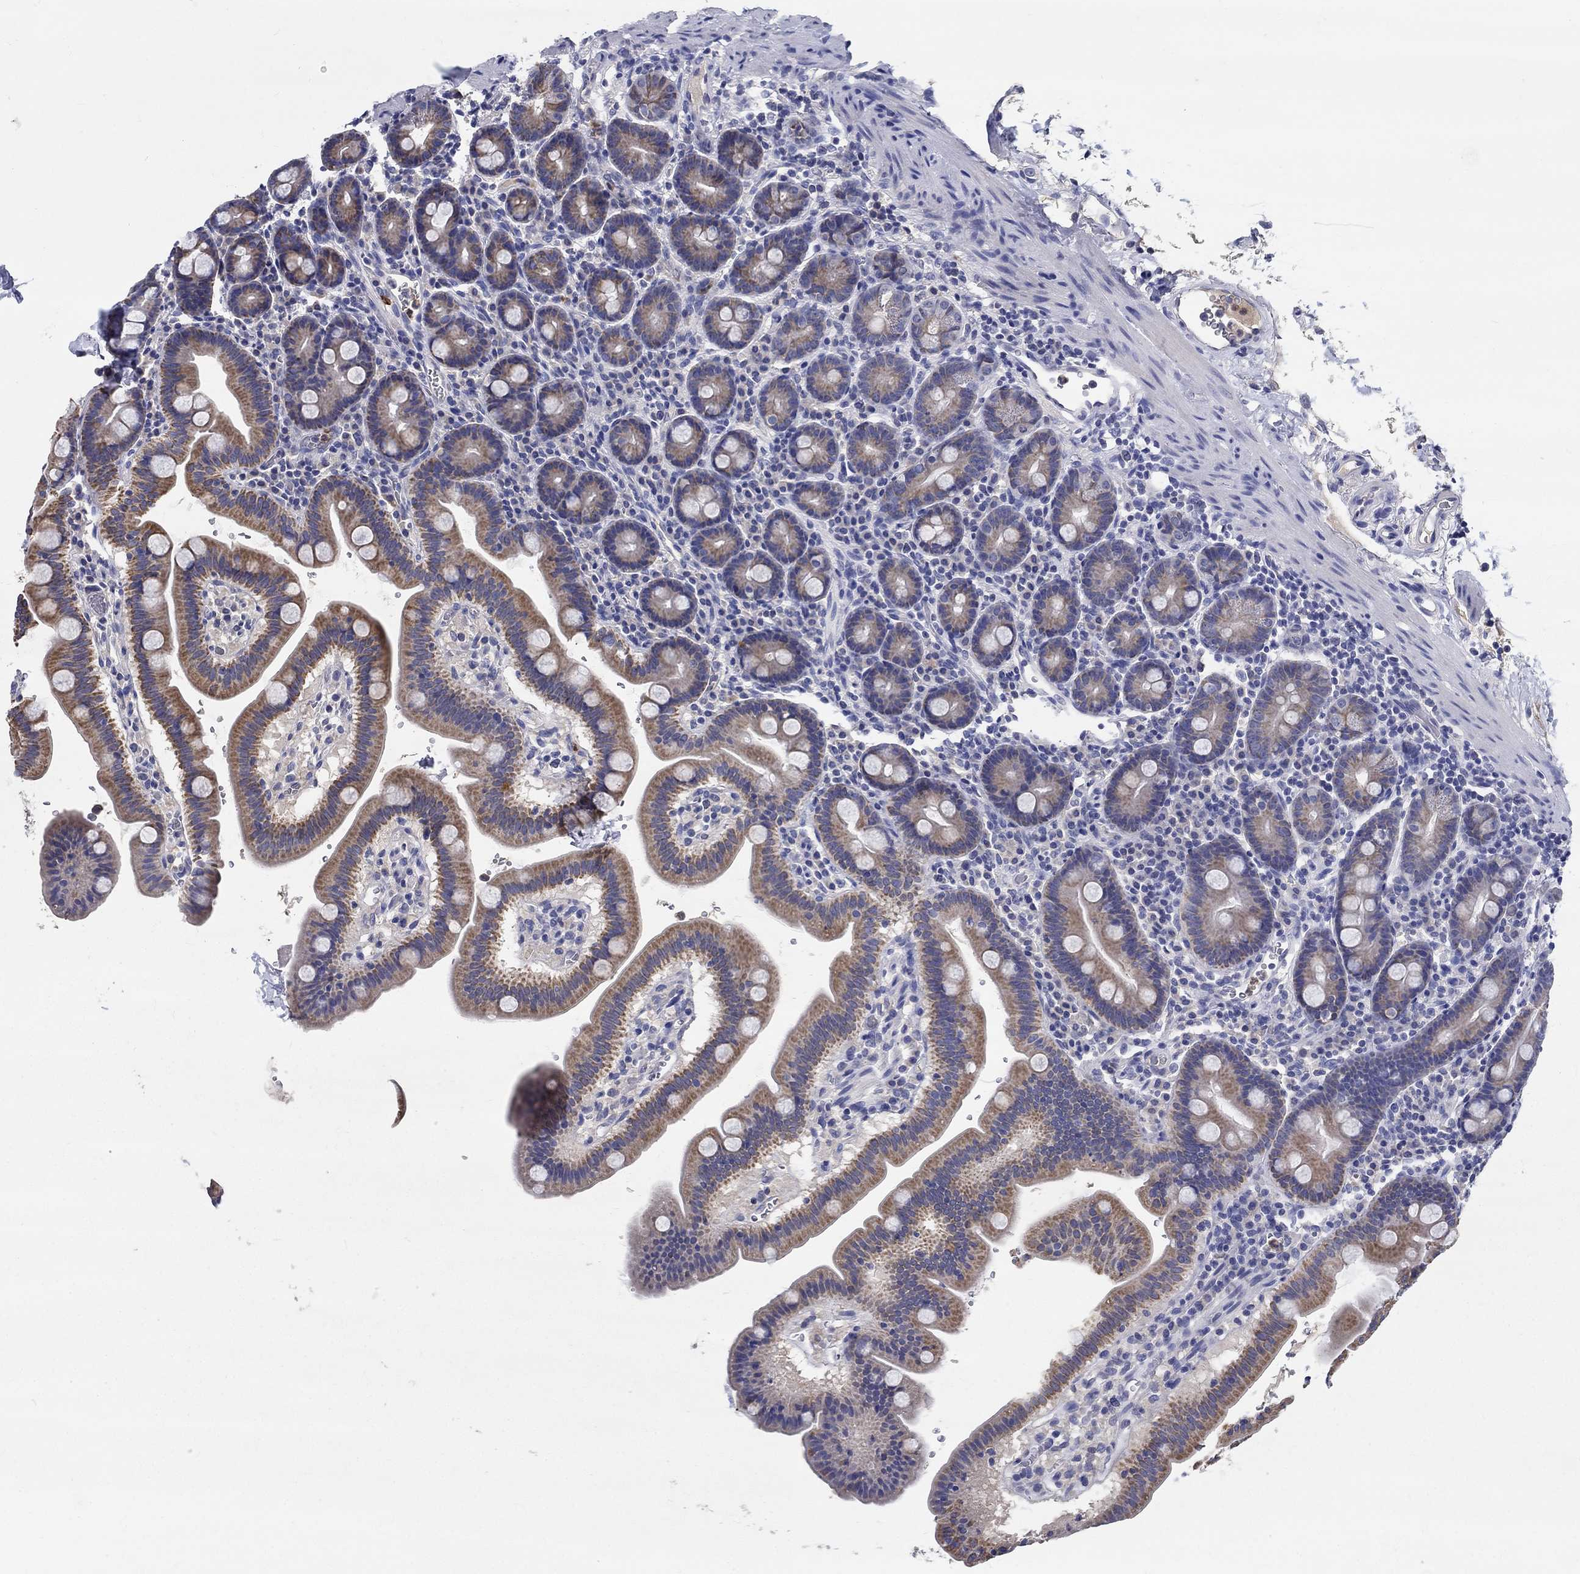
{"staining": {"intensity": "moderate", "quantity": ">75%", "location": "cytoplasmic/membranous"}, "tissue": "duodenum", "cell_type": "Glandular cells", "image_type": "normal", "snomed": [{"axis": "morphology", "description": "Normal tissue, NOS"}, {"axis": "topography", "description": "Duodenum"}], "caption": "Duodenum stained with IHC displays moderate cytoplasmic/membranous positivity in about >75% of glandular cells. The protein of interest is shown in brown color, while the nuclei are stained blue.", "gene": "CHIT1", "patient": {"sex": "male", "age": 59}}